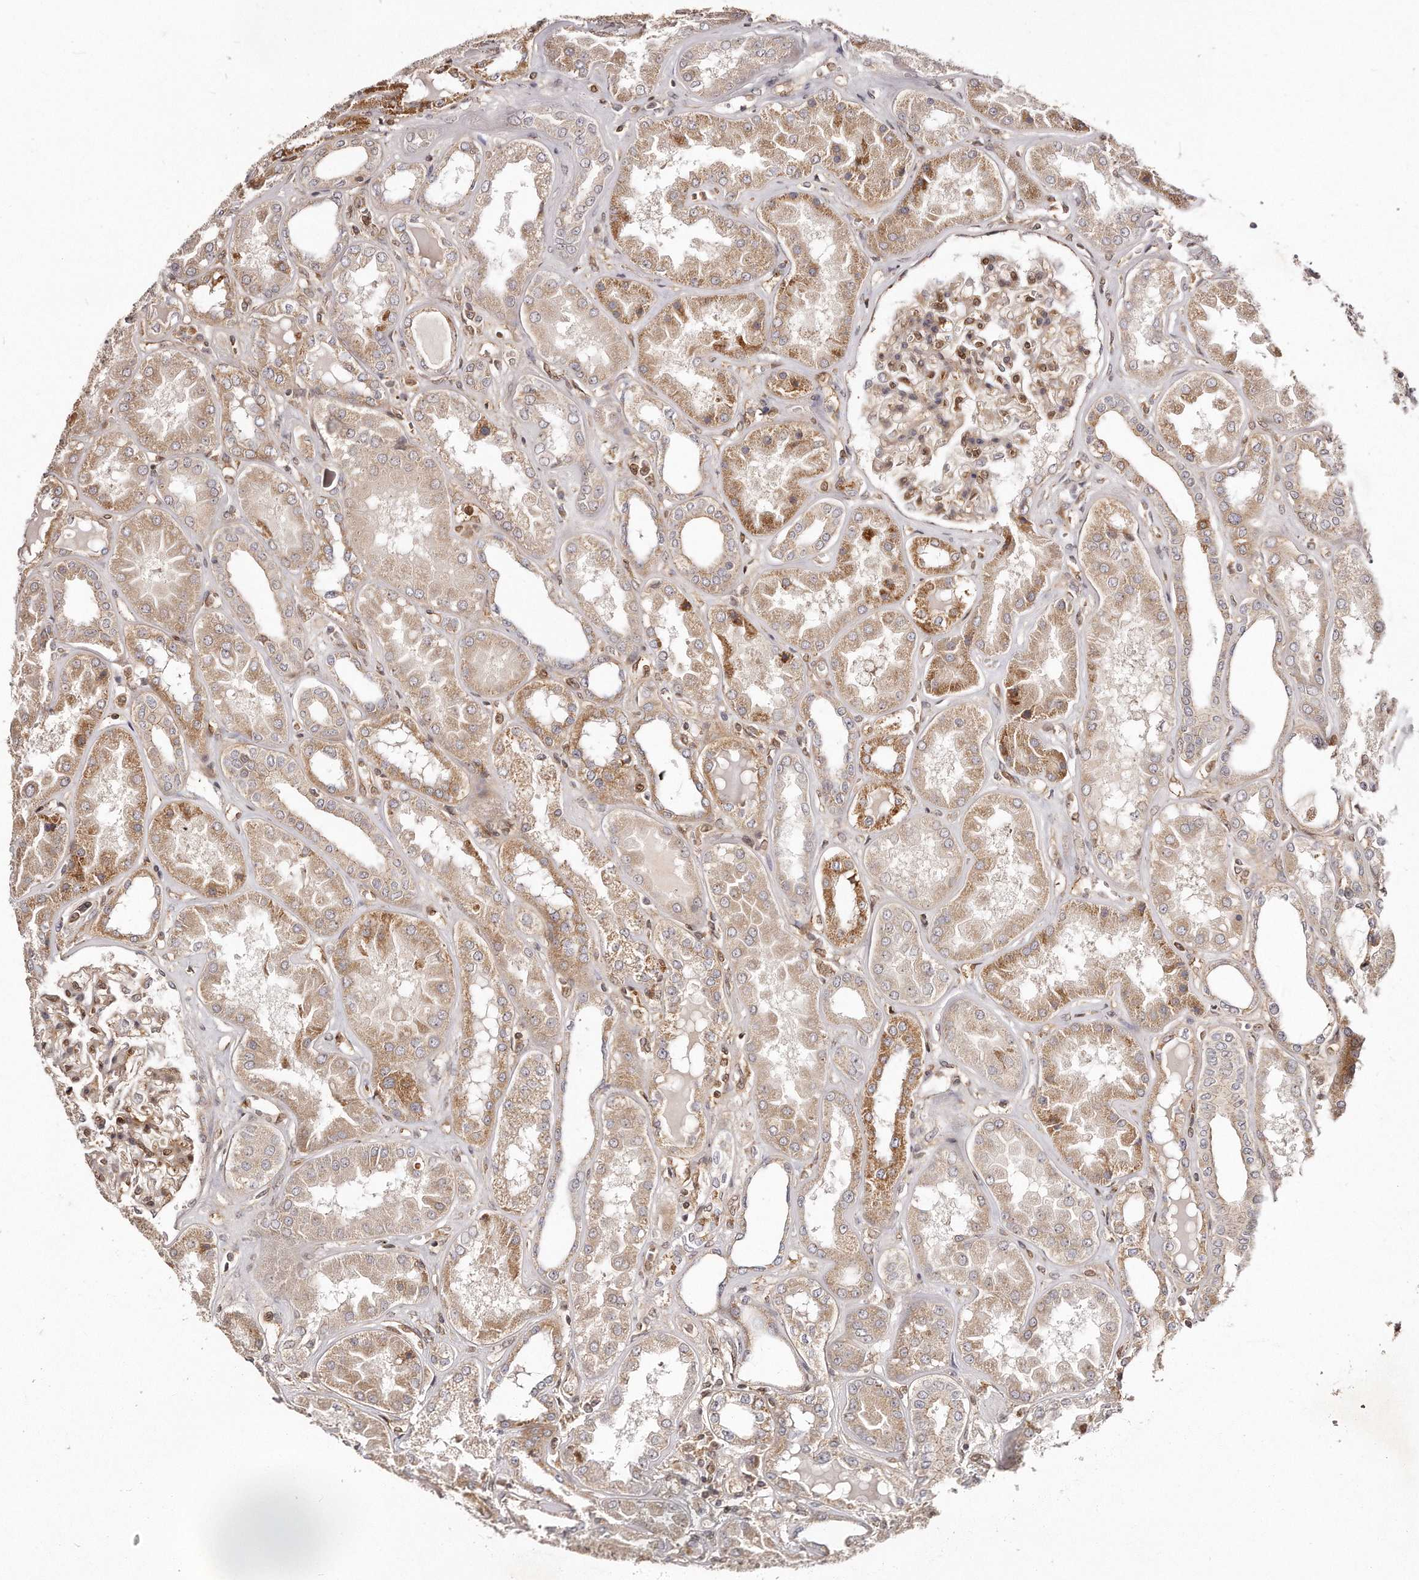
{"staining": {"intensity": "moderate", "quantity": ">75%", "location": "cytoplasmic/membranous,nuclear"}, "tissue": "kidney", "cell_type": "Cells in glomeruli", "image_type": "normal", "snomed": [{"axis": "morphology", "description": "Normal tissue, NOS"}, {"axis": "topography", "description": "Kidney"}], "caption": "A brown stain labels moderate cytoplasmic/membranous,nuclear expression of a protein in cells in glomeruli of normal kidney.", "gene": "GBP4", "patient": {"sex": "female", "age": 56}}